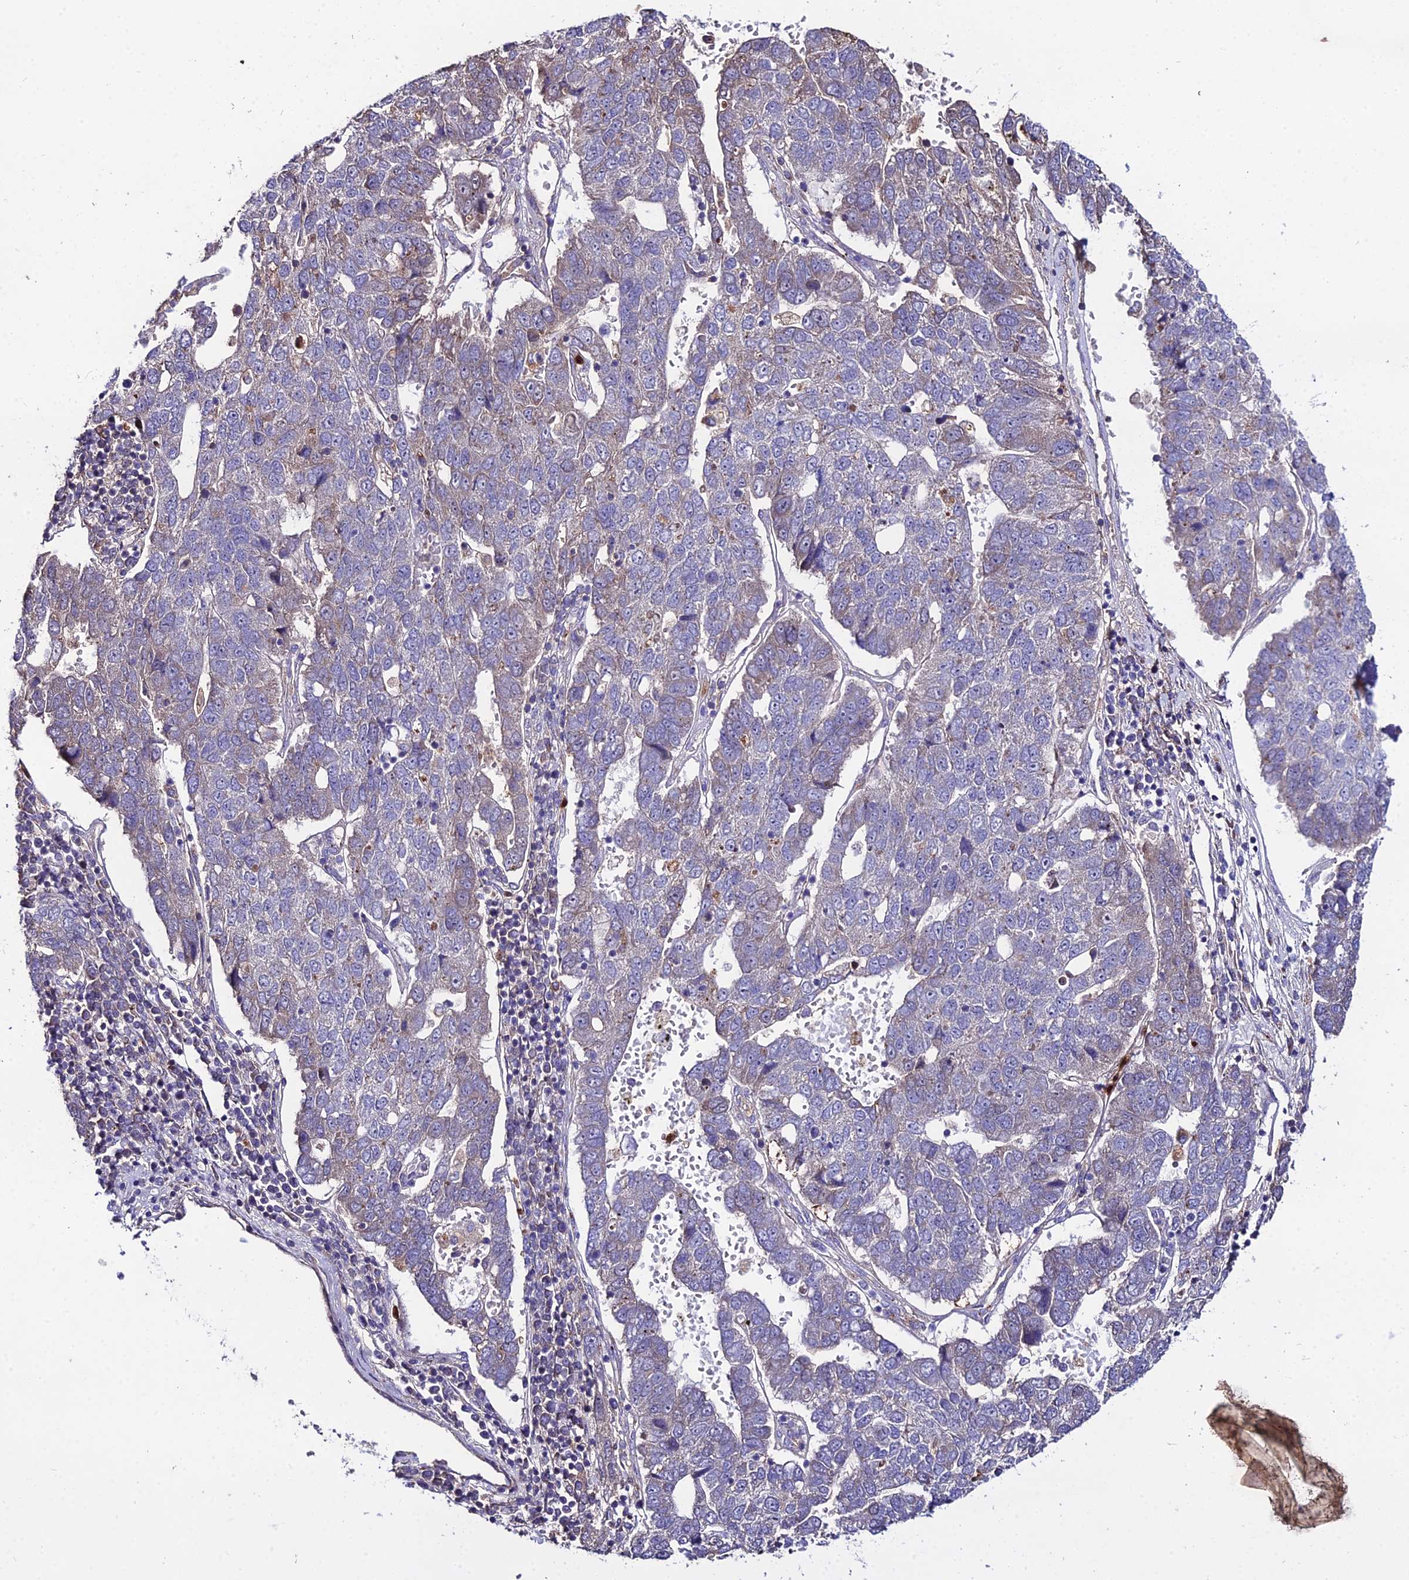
{"staining": {"intensity": "weak", "quantity": "<25%", "location": "cytoplasmic/membranous"}, "tissue": "pancreatic cancer", "cell_type": "Tumor cells", "image_type": "cancer", "snomed": [{"axis": "morphology", "description": "Adenocarcinoma, NOS"}, {"axis": "topography", "description": "Pancreas"}], "caption": "The photomicrograph displays no staining of tumor cells in pancreatic adenocarcinoma.", "gene": "EID2", "patient": {"sex": "female", "age": 61}}